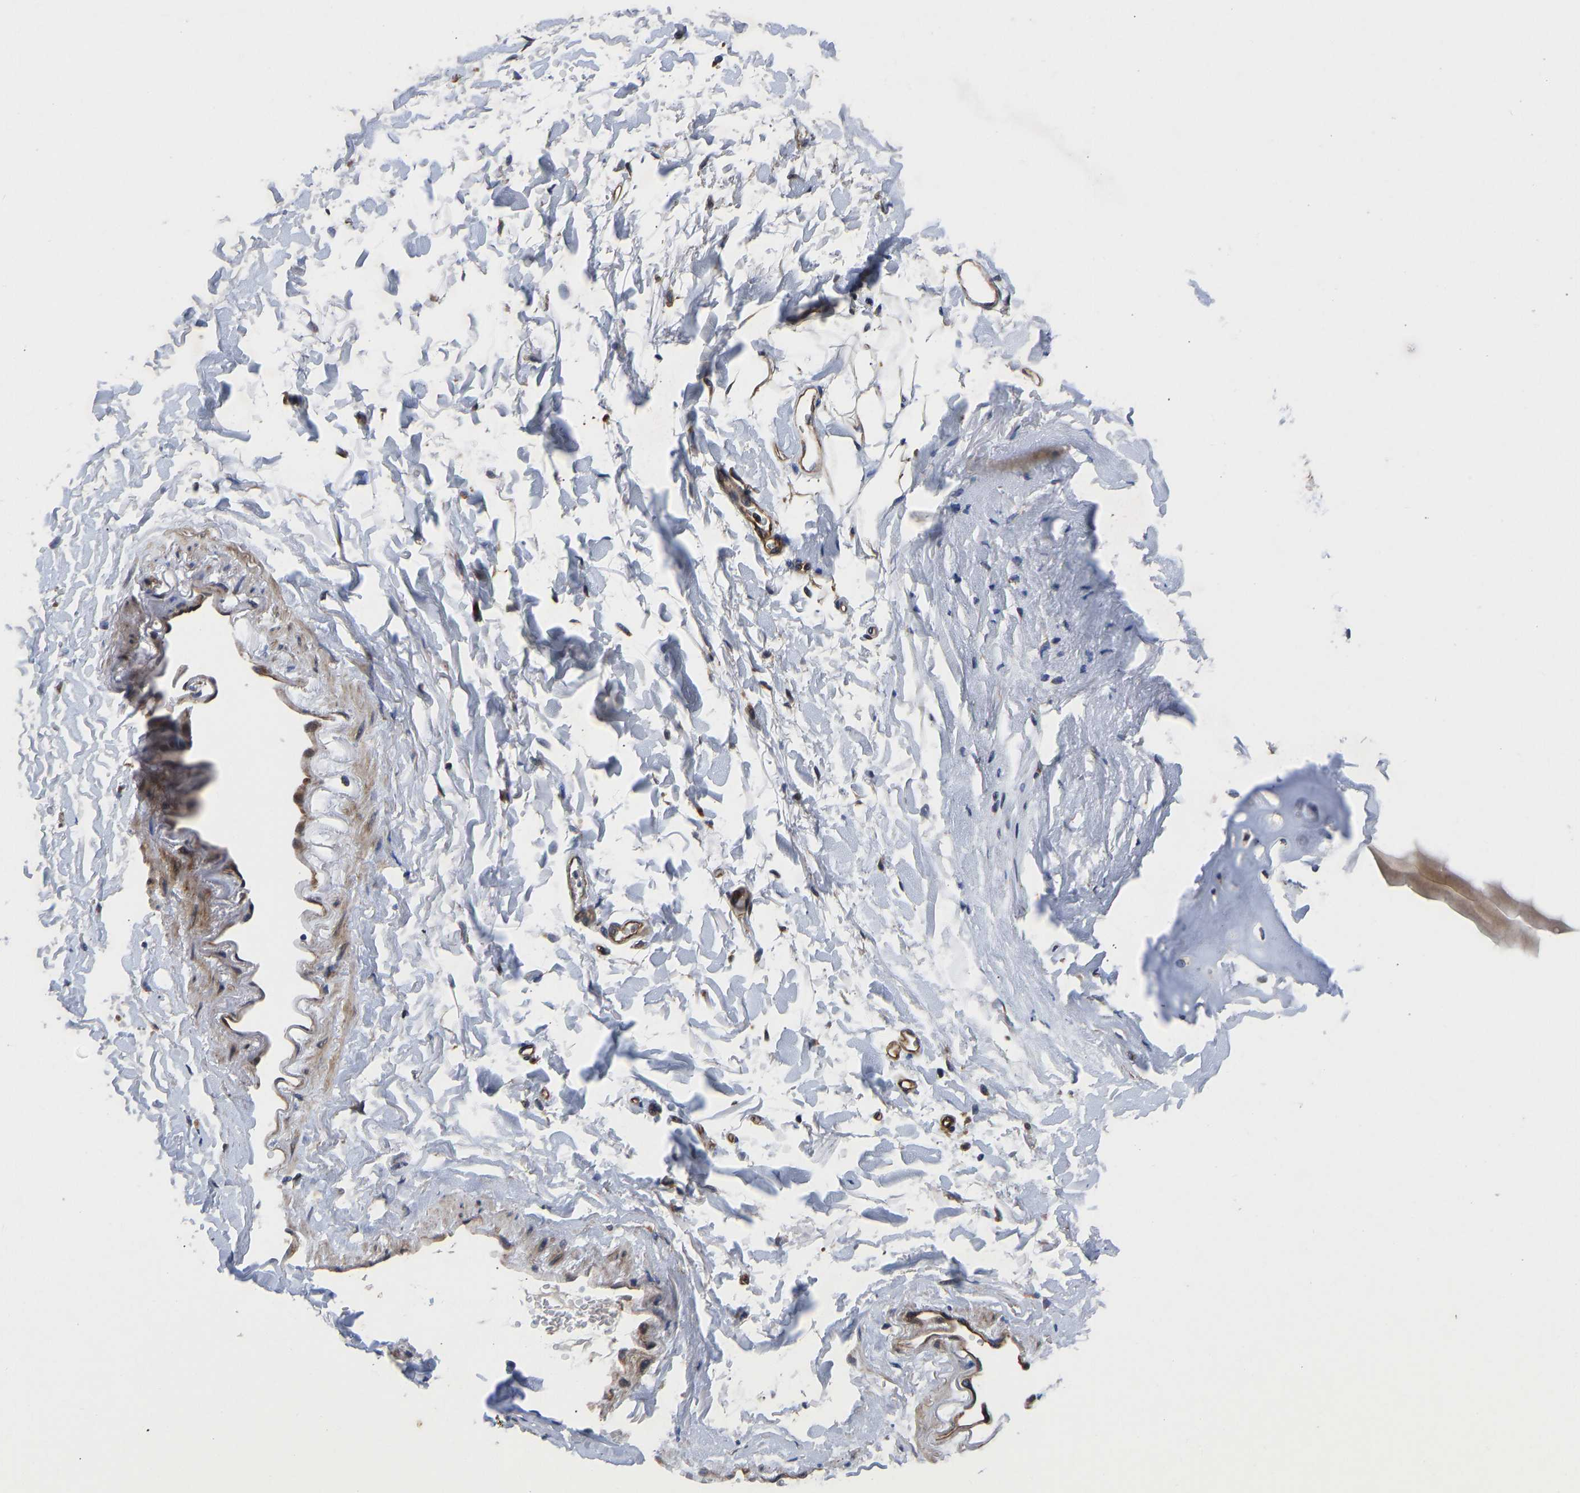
{"staining": {"intensity": "weak", "quantity": "25%-75%", "location": "cytoplasmic/membranous"}, "tissue": "adipose tissue", "cell_type": "Adipocytes", "image_type": "normal", "snomed": [{"axis": "morphology", "description": "Normal tissue, NOS"}, {"axis": "topography", "description": "Cartilage tissue"}, {"axis": "topography", "description": "Bronchus"}], "caption": "Immunohistochemical staining of unremarkable human adipose tissue shows low levels of weak cytoplasmic/membranous expression in approximately 25%-75% of adipocytes.", "gene": "TMEM38B", "patient": {"sex": "female", "age": 73}}